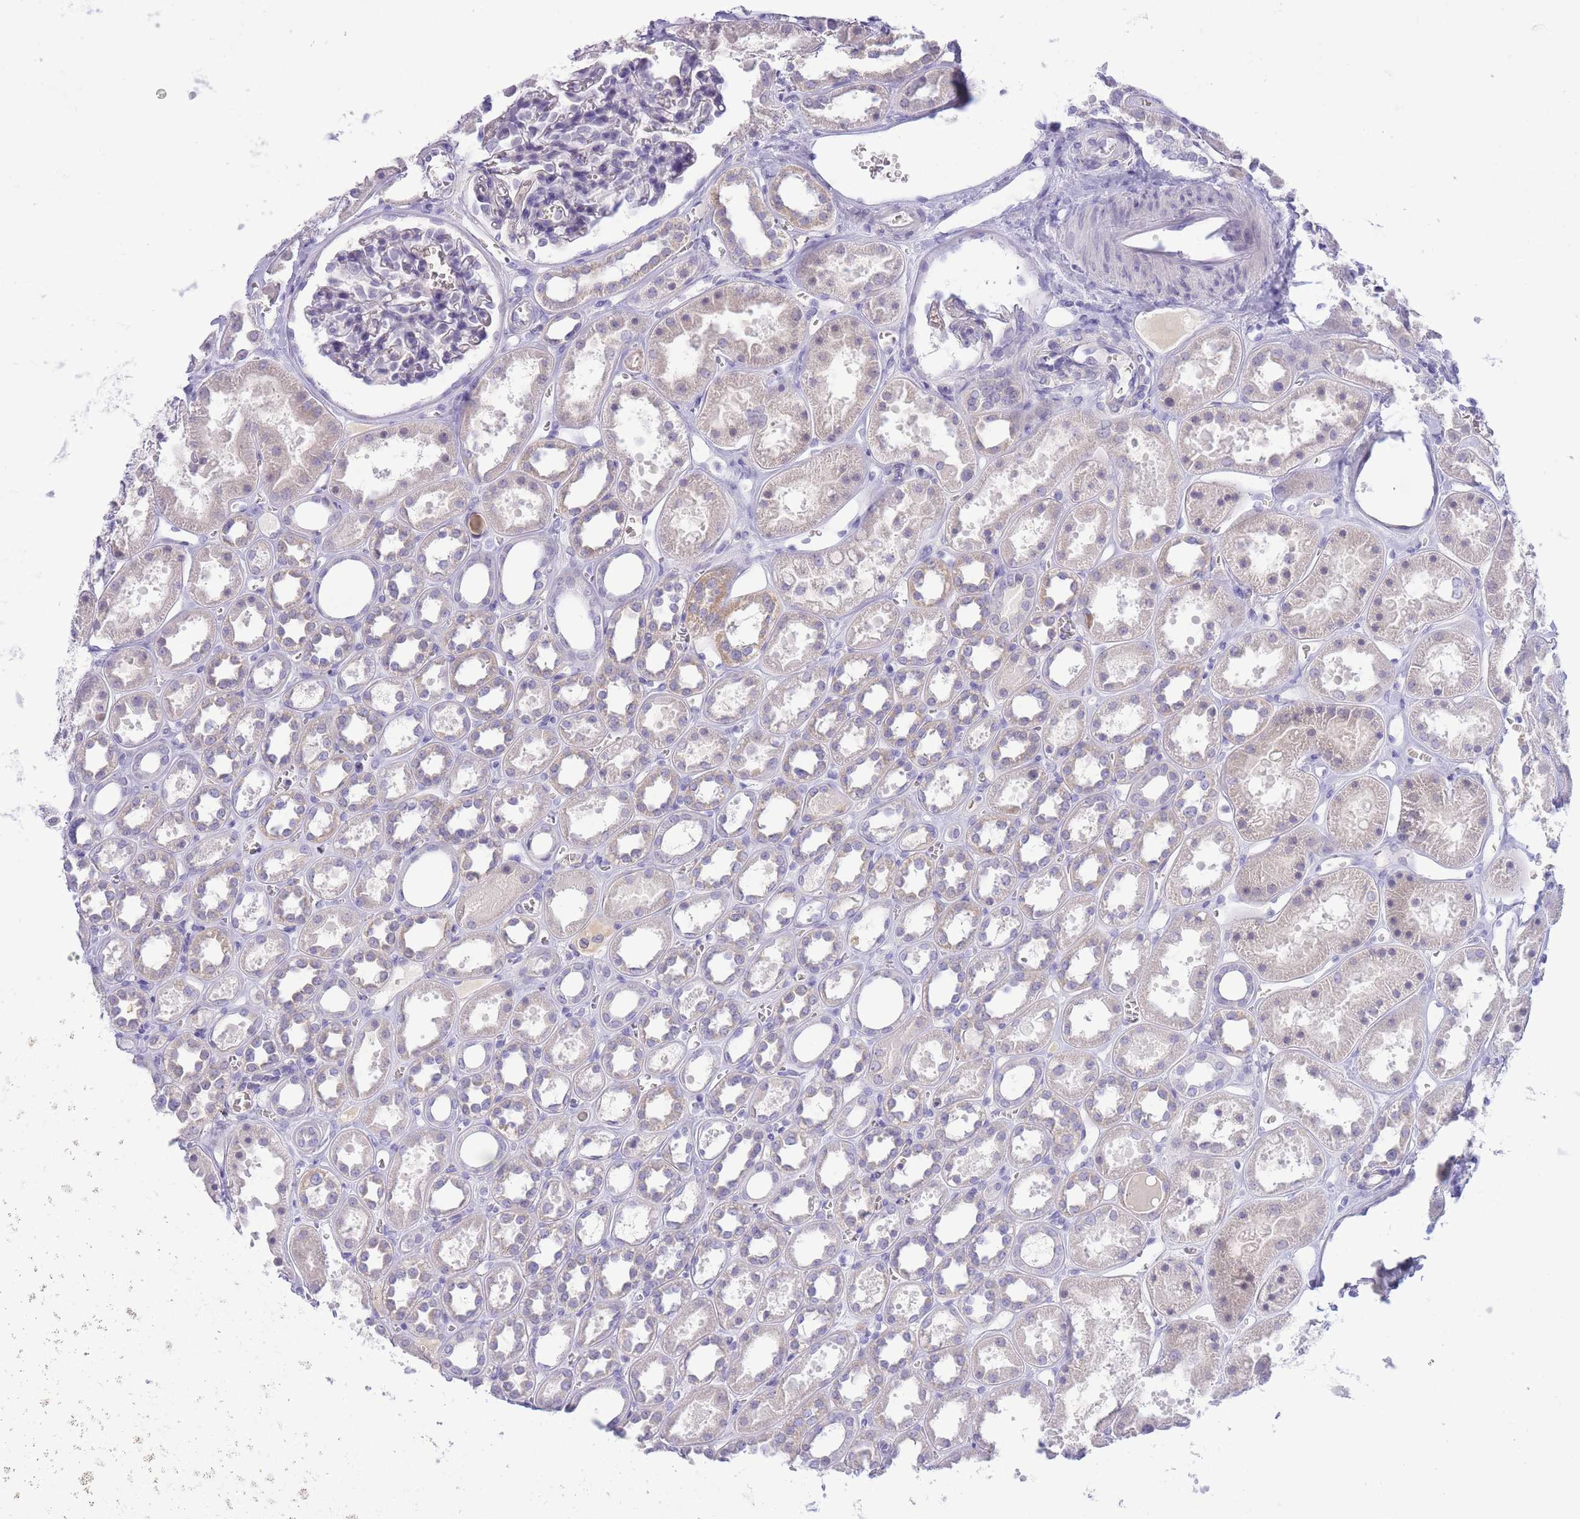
{"staining": {"intensity": "negative", "quantity": "none", "location": "none"}, "tissue": "kidney", "cell_type": "Cells in glomeruli", "image_type": "normal", "snomed": [{"axis": "morphology", "description": "Normal tissue, NOS"}, {"axis": "topography", "description": "Kidney"}], "caption": "Immunohistochemistry micrograph of benign kidney: human kidney stained with DAB (3,3'-diaminobenzidine) reveals no significant protein positivity in cells in glomeruli.", "gene": "ASAP3", "patient": {"sex": "female", "age": 41}}